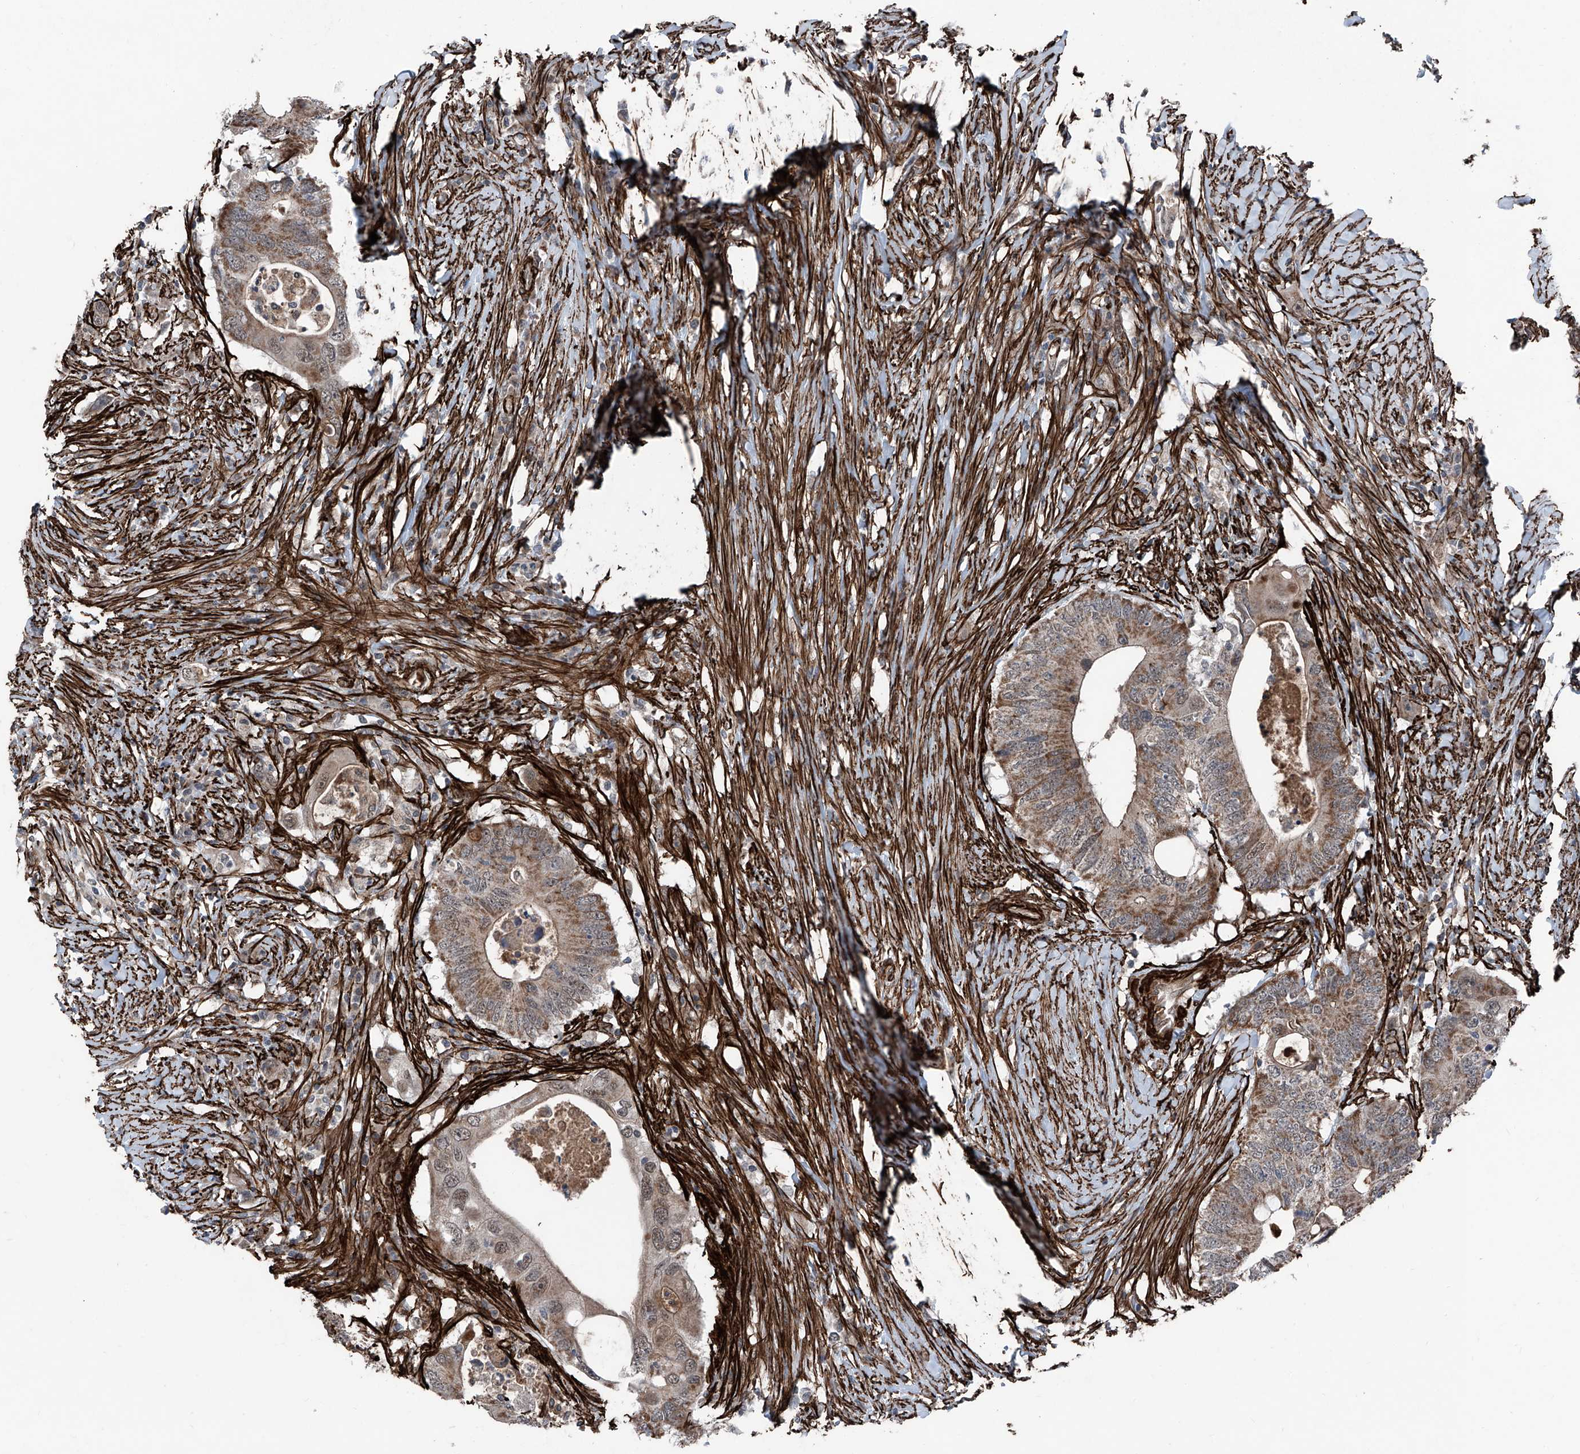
{"staining": {"intensity": "moderate", "quantity": ">75%", "location": "cytoplasmic/membranous"}, "tissue": "colorectal cancer", "cell_type": "Tumor cells", "image_type": "cancer", "snomed": [{"axis": "morphology", "description": "Adenocarcinoma, NOS"}, {"axis": "topography", "description": "Colon"}], "caption": "There is medium levels of moderate cytoplasmic/membranous staining in tumor cells of colorectal cancer, as demonstrated by immunohistochemical staining (brown color).", "gene": "COA7", "patient": {"sex": "male", "age": 71}}